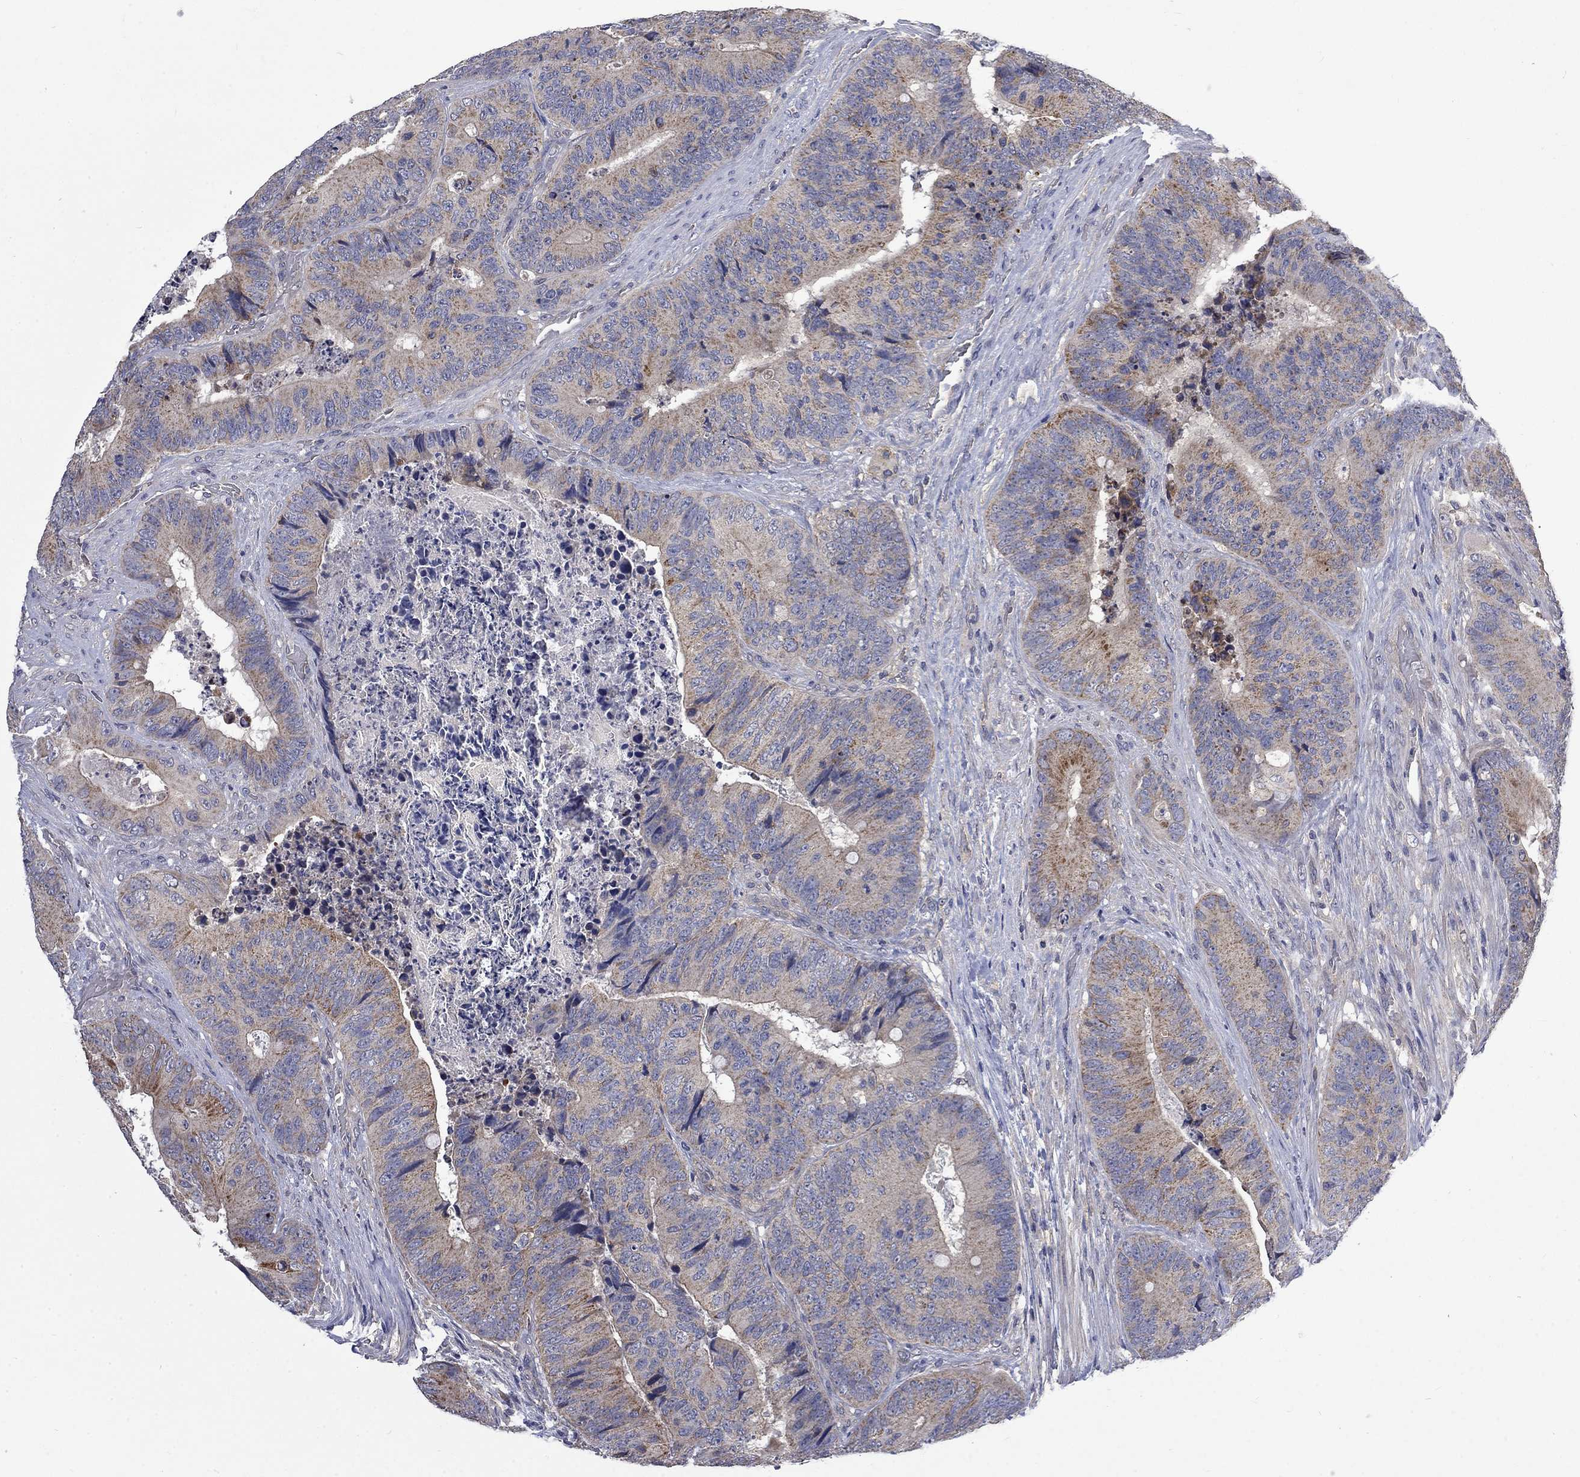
{"staining": {"intensity": "moderate", "quantity": "25%-75%", "location": "cytoplasmic/membranous"}, "tissue": "colorectal cancer", "cell_type": "Tumor cells", "image_type": "cancer", "snomed": [{"axis": "morphology", "description": "Adenocarcinoma, NOS"}, {"axis": "topography", "description": "Colon"}], "caption": "Immunohistochemistry photomicrograph of neoplastic tissue: colorectal adenocarcinoma stained using immunohistochemistry (IHC) shows medium levels of moderate protein expression localized specifically in the cytoplasmic/membranous of tumor cells, appearing as a cytoplasmic/membranous brown color.", "gene": "HSPA12A", "patient": {"sex": "male", "age": 84}}